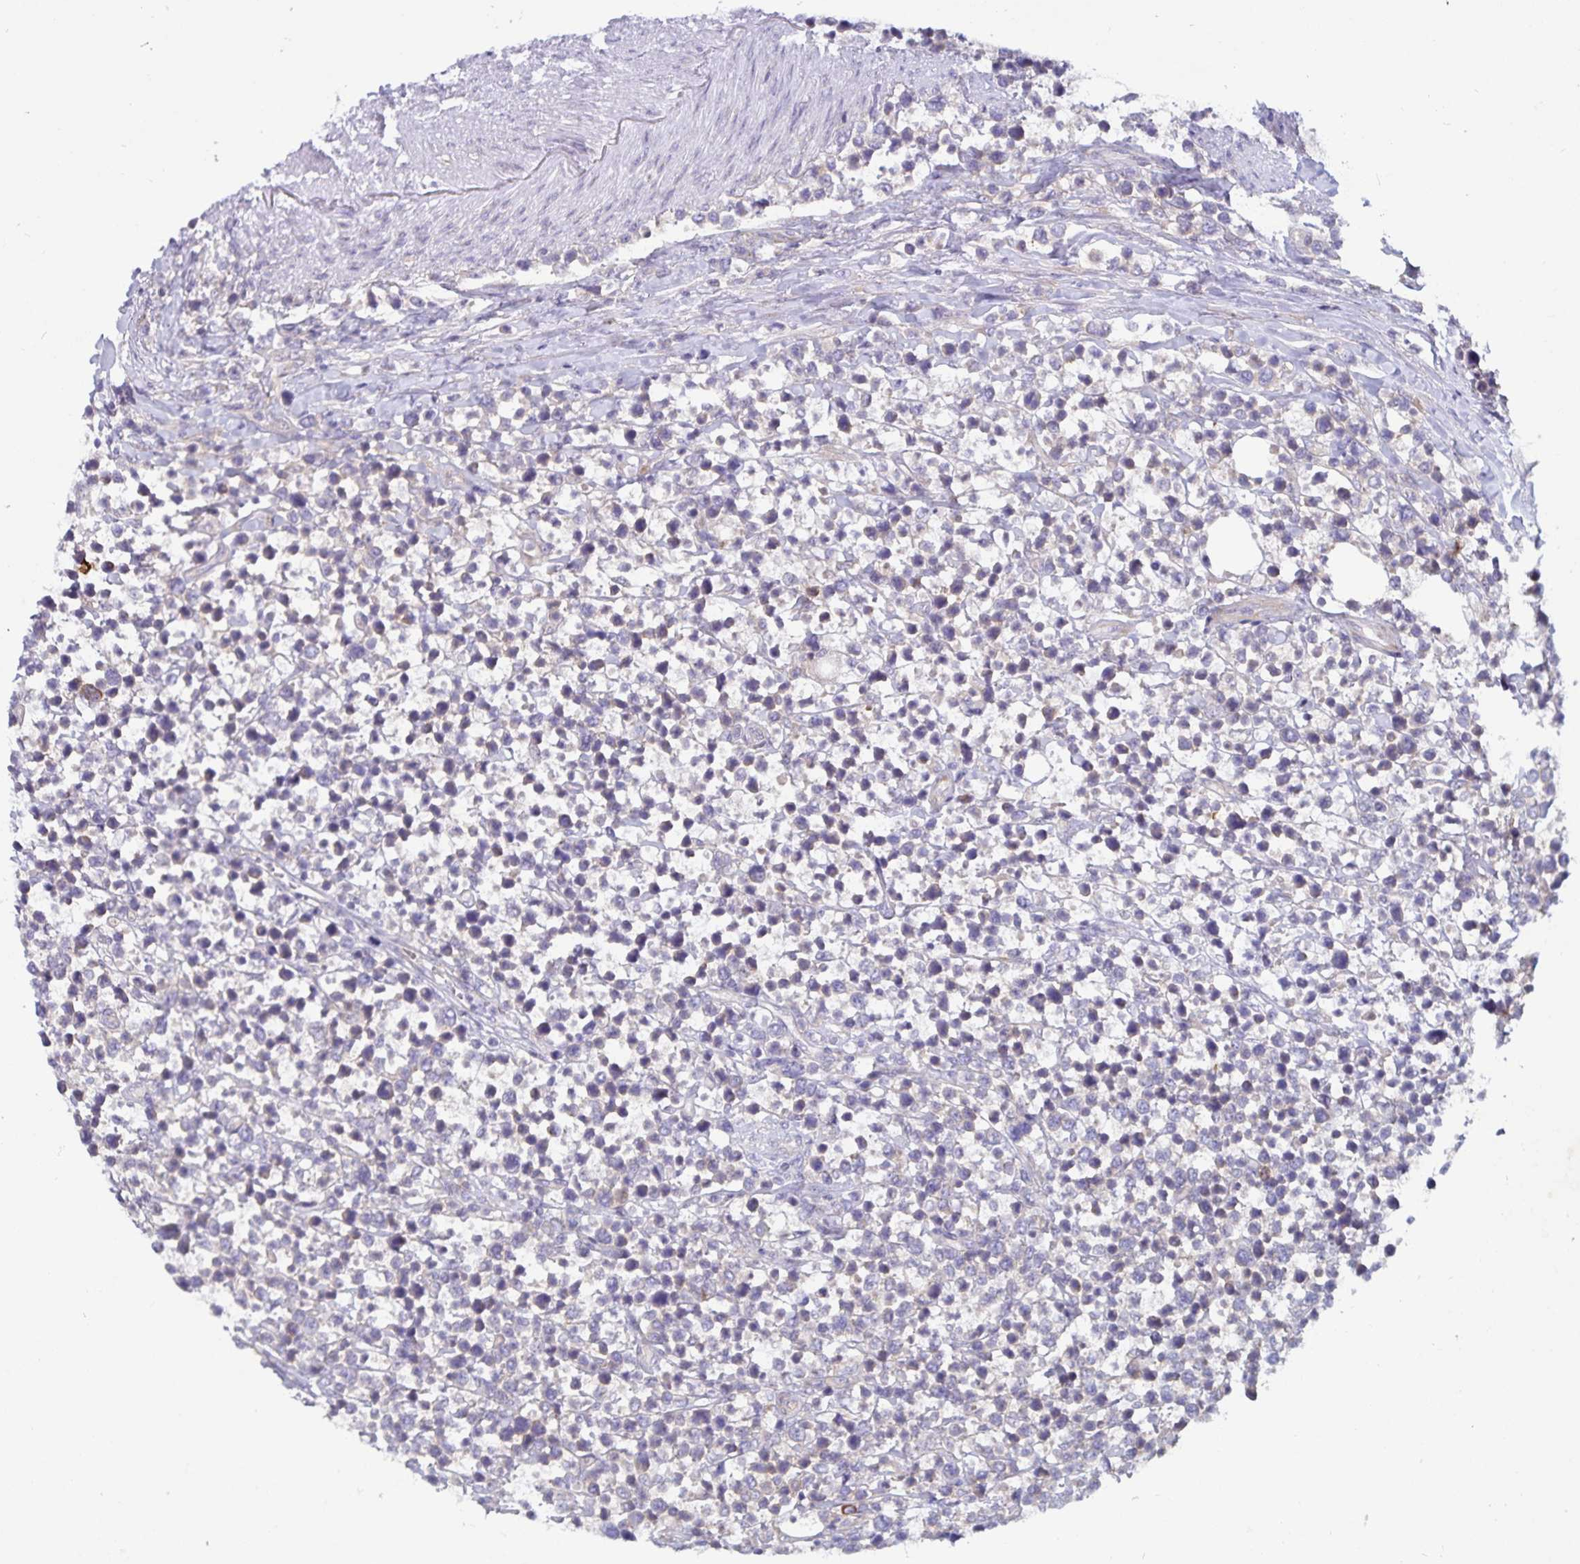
{"staining": {"intensity": "negative", "quantity": "none", "location": "none"}, "tissue": "lymphoma", "cell_type": "Tumor cells", "image_type": "cancer", "snomed": [{"axis": "morphology", "description": "Malignant lymphoma, non-Hodgkin's type, High grade"}, {"axis": "topography", "description": "Soft tissue"}], "caption": "Tumor cells show no significant protein positivity in high-grade malignant lymphoma, non-Hodgkin's type.", "gene": "FAM120A", "patient": {"sex": "female", "age": 56}}